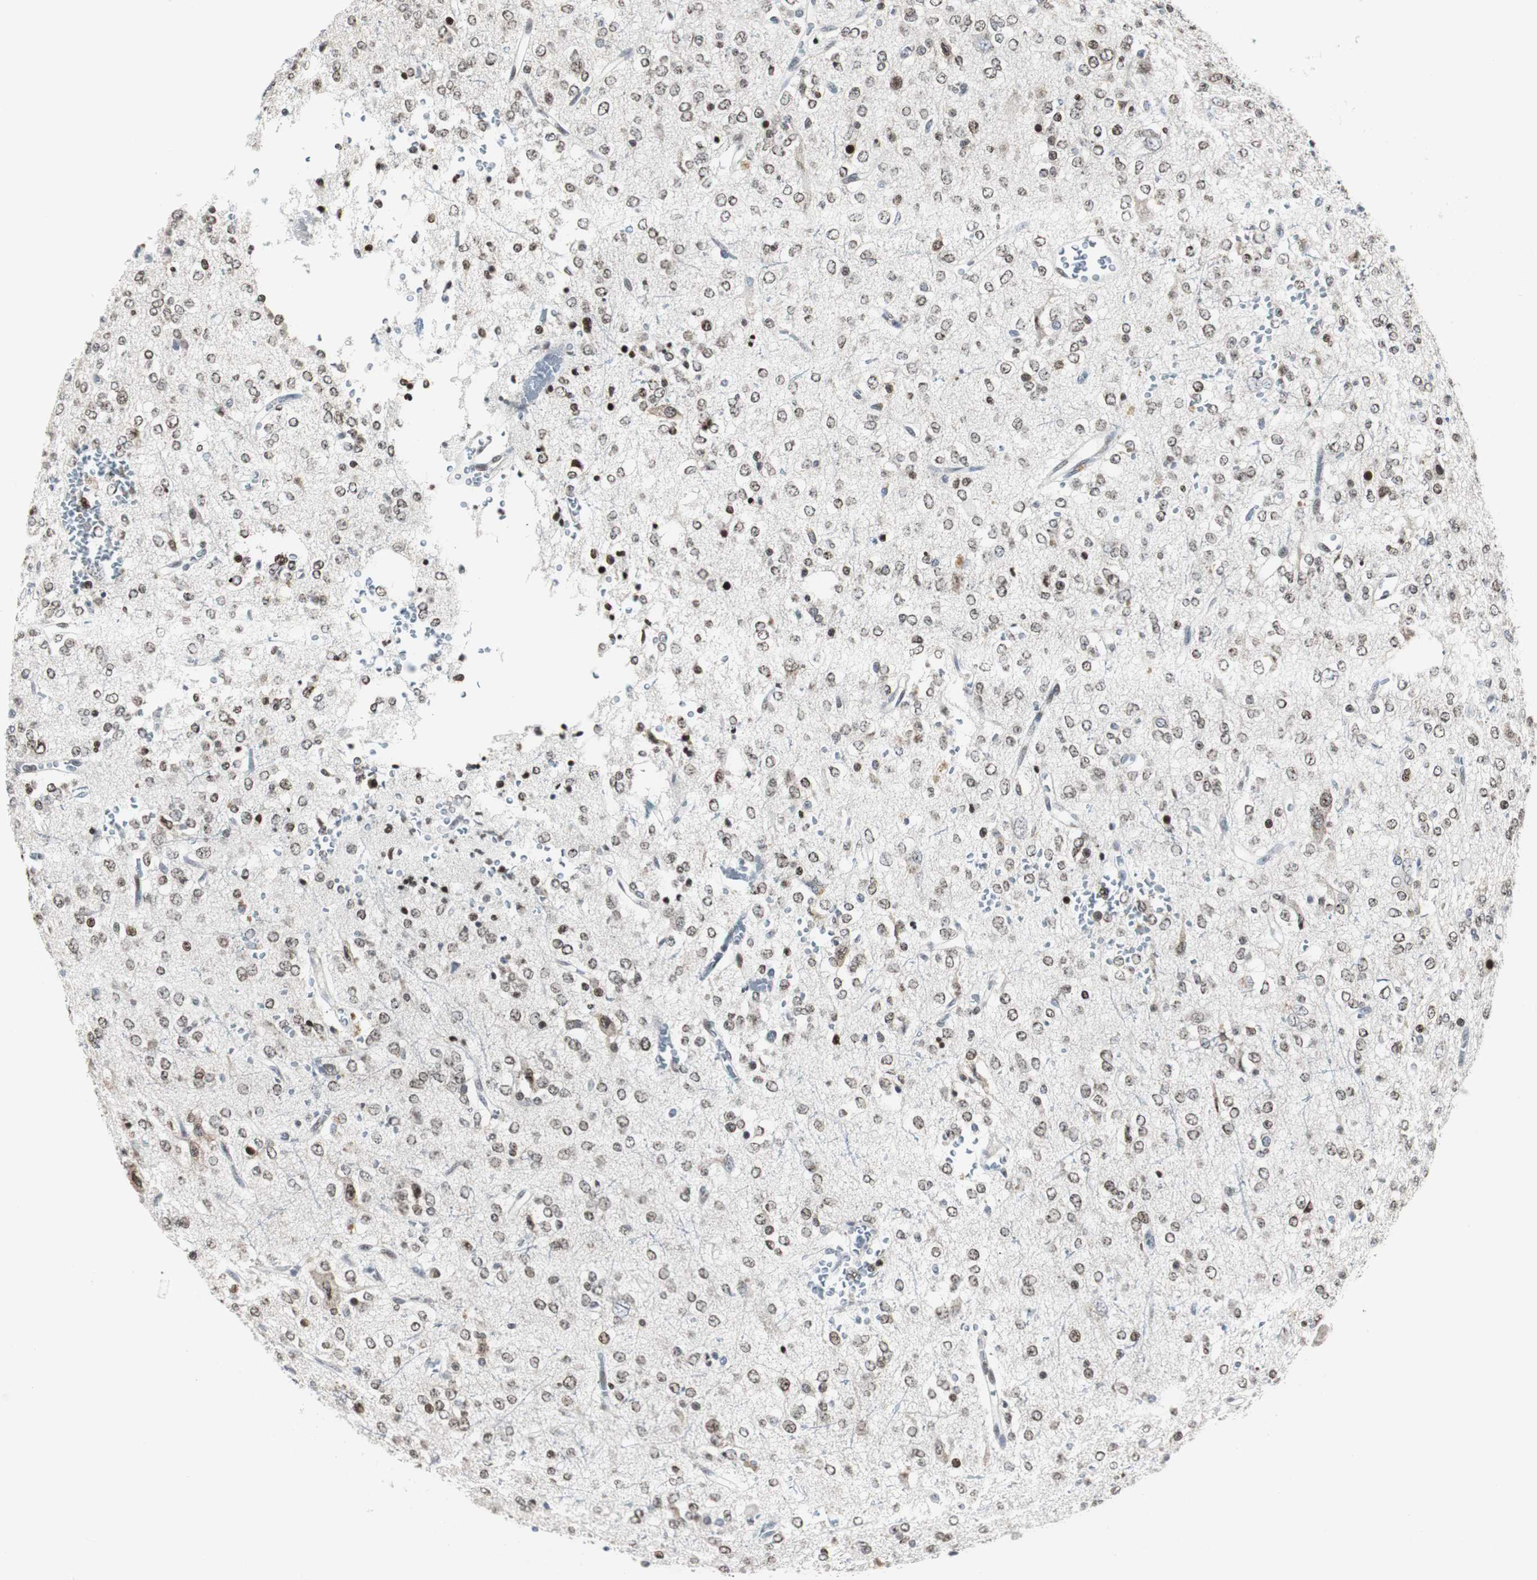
{"staining": {"intensity": "weak", "quantity": ">75%", "location": "nuclear"}, "tissue": "glioma", "cell_type": "Tumor cells", "image_type": "cancer", "snomed": [{"axis": "morphology", "description": "Glioma, malignant, Low grade"}, {"axis": "topography", "description": "Brain"}], "caption": "The immunohistochemical stain labels weak nuclear expression in tumor cells of glioma tissue.", "gene": "MTA1", "patient": {"sex": "male", "age": 38}}